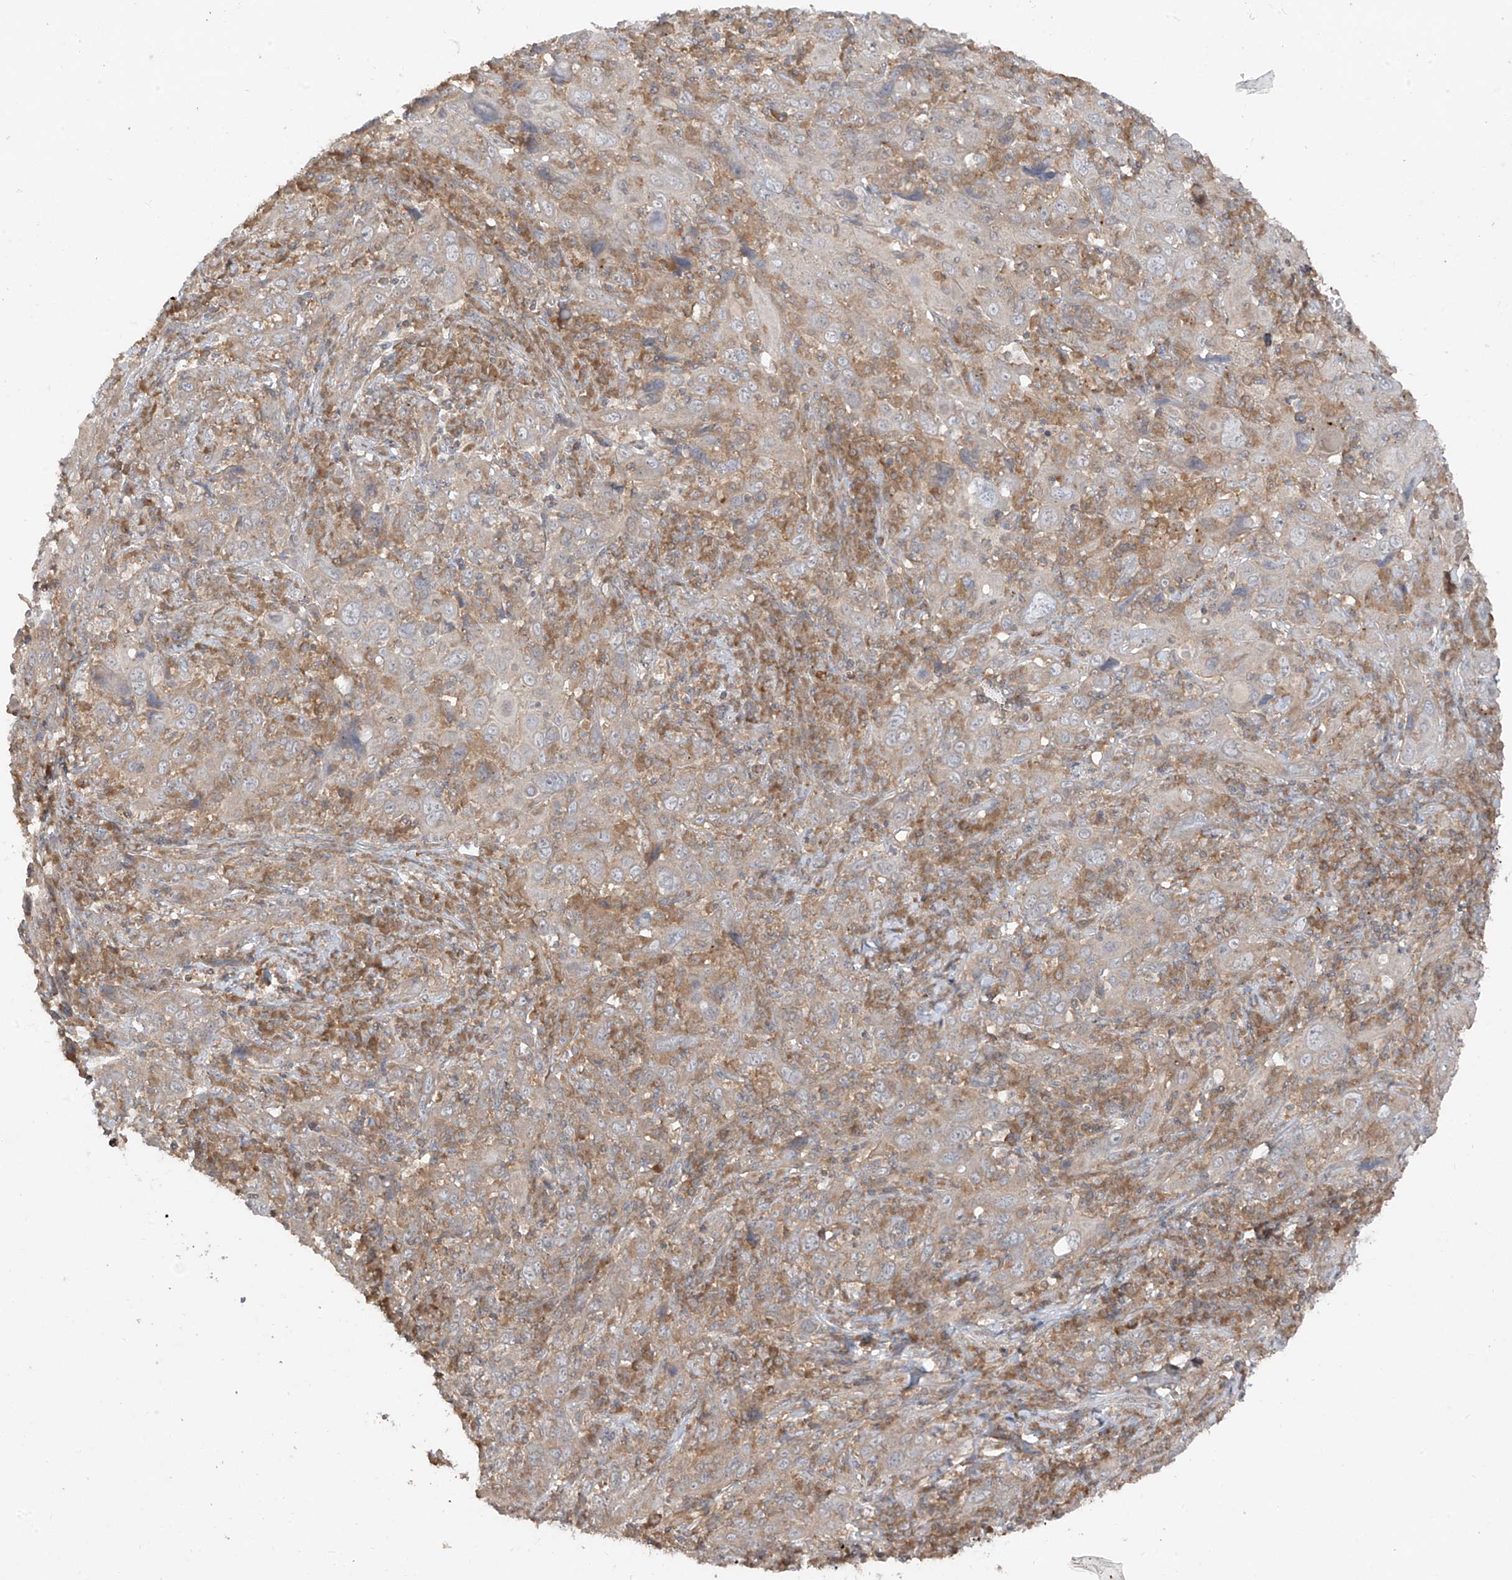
{"staining": {"intensity": "weak", "quantity": "<25%", "location": "cytoplasmic/membranous"}, "tissue": "cervical cancer", "cell_type": "Tumor cells", "image_type": "cancer", "snomed": [{"axis": "morphology", "description": "Squamous cell carcinoma, NOS"}, {"axis": "topography", "description": "Cervix"}], "caption": "Immunohistochemistry micrograph of cervical cancer (squamous cell carcinoma) stained for a protein (brown), which reveals no expression in tumor cells.", "gene": "LDAH", "patient": {"sex": "female", "age": 46}}